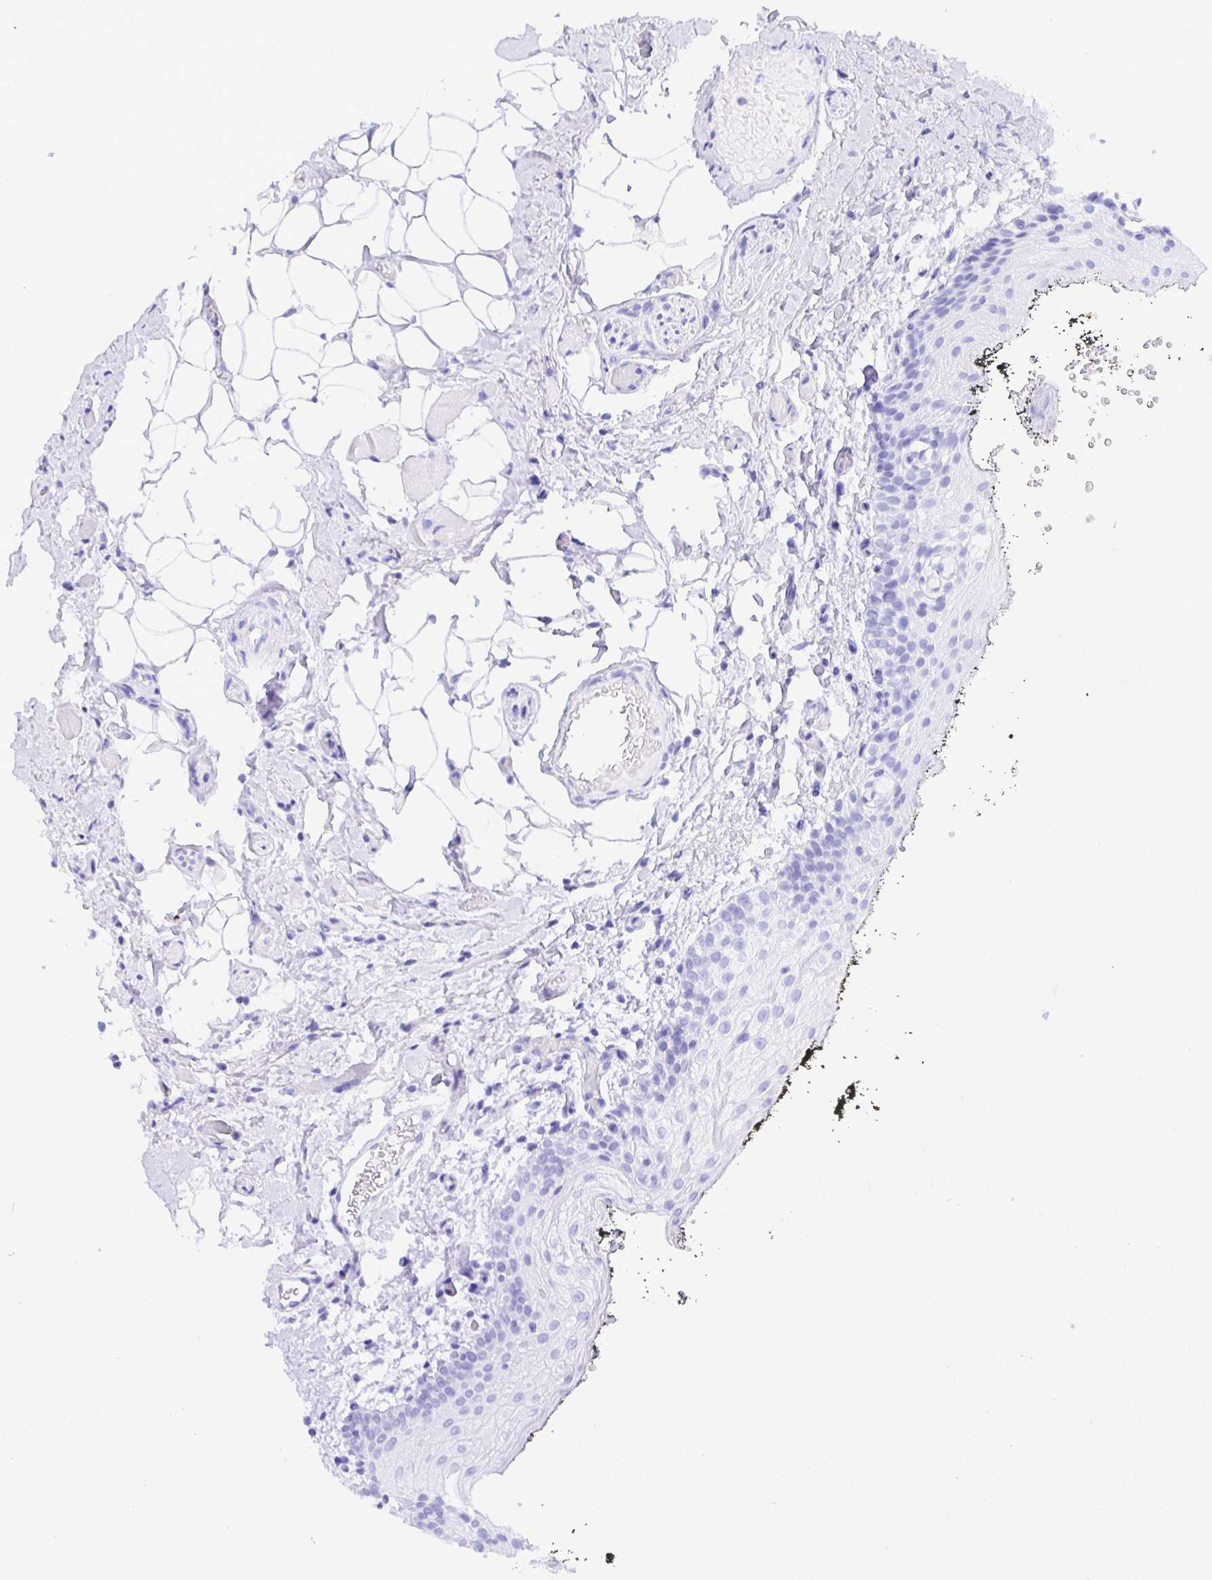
{"staining": {"intensity": "negative", "quantity": "none", "location": "none"}, "tissue": "oral mucosa", "cell_type": "Squamous epithelial cells", "image_type": "normal", "snomed": [{"axis": "morphology", "description": "Normal tissue, NOS"}, {"axis": "morphology", "description": "Squamous cell carcinoma, NOS"}, {"axis": "topography", "description": "Oral tissue"}, {"axis": "topography", "description": "Head-Neck"}], "caption": "A histopathology image of oral mucosa stained for a protein reveals no brown staining in squamous epithelial cells. (Immunohistochemistry, brightfield microscopy, high magnification).", "gene": "EZHIP", "patient": {"sex": "male", "age": 58}}